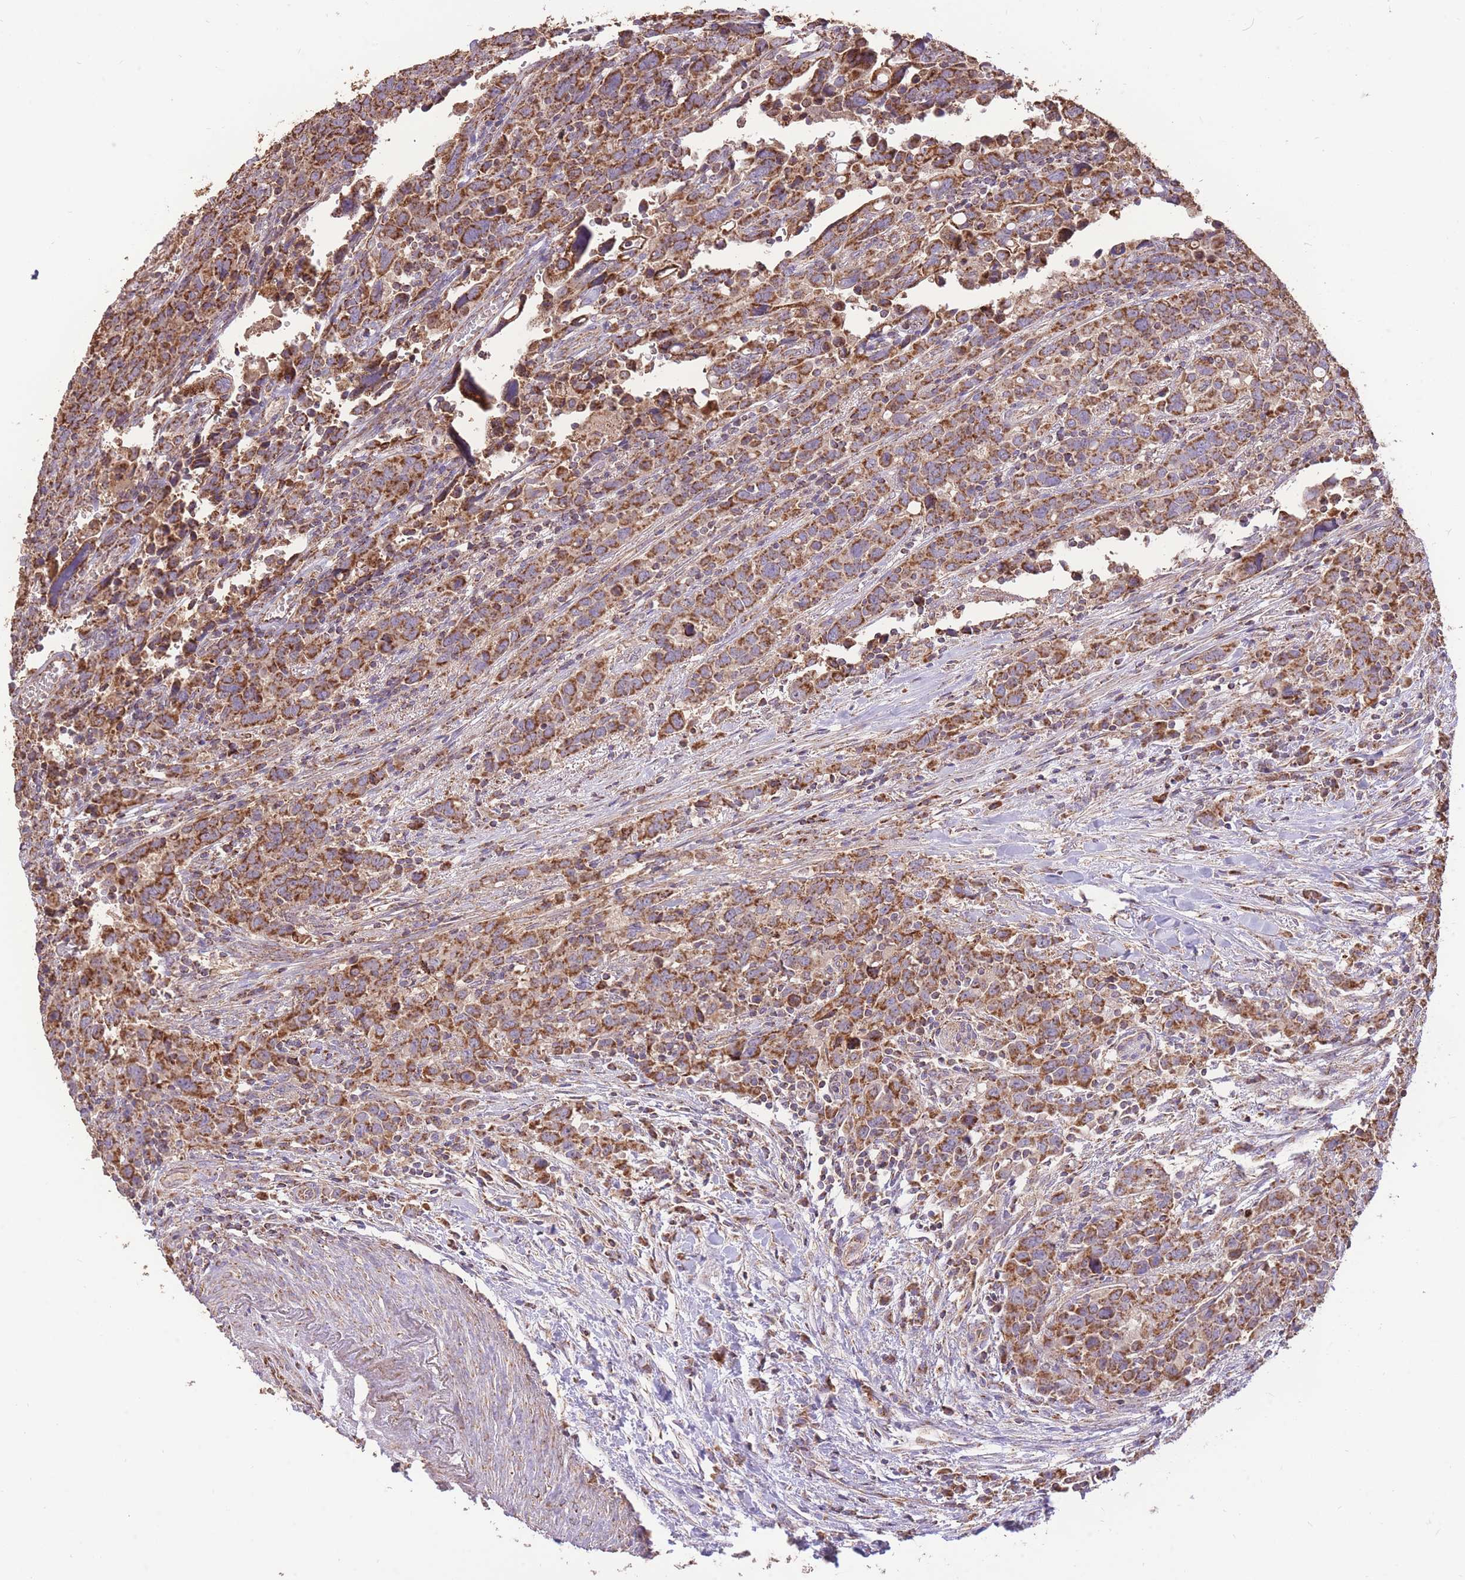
{"staining": {"intensity": "strong", "quantity": ">75%", "location": "cytoplasmic/membranous"}, "tissue": "urothelial cancer", "cell_type": "Tumor cells", "image_type": "cancer", "snomed": [{"axis": "morphology", "description": "Urothelial carcinoma, High grade"}, {"axis": "topography", "description": "Urinary bladder"}], "caption": "The image demonstrates staining of urothelial cancer, revealing strong cytoplasmic/membranous protein staining (brown color) within tumor cells.", "gene": "PREP", "patient": {"sex": "male", "age": 61}}